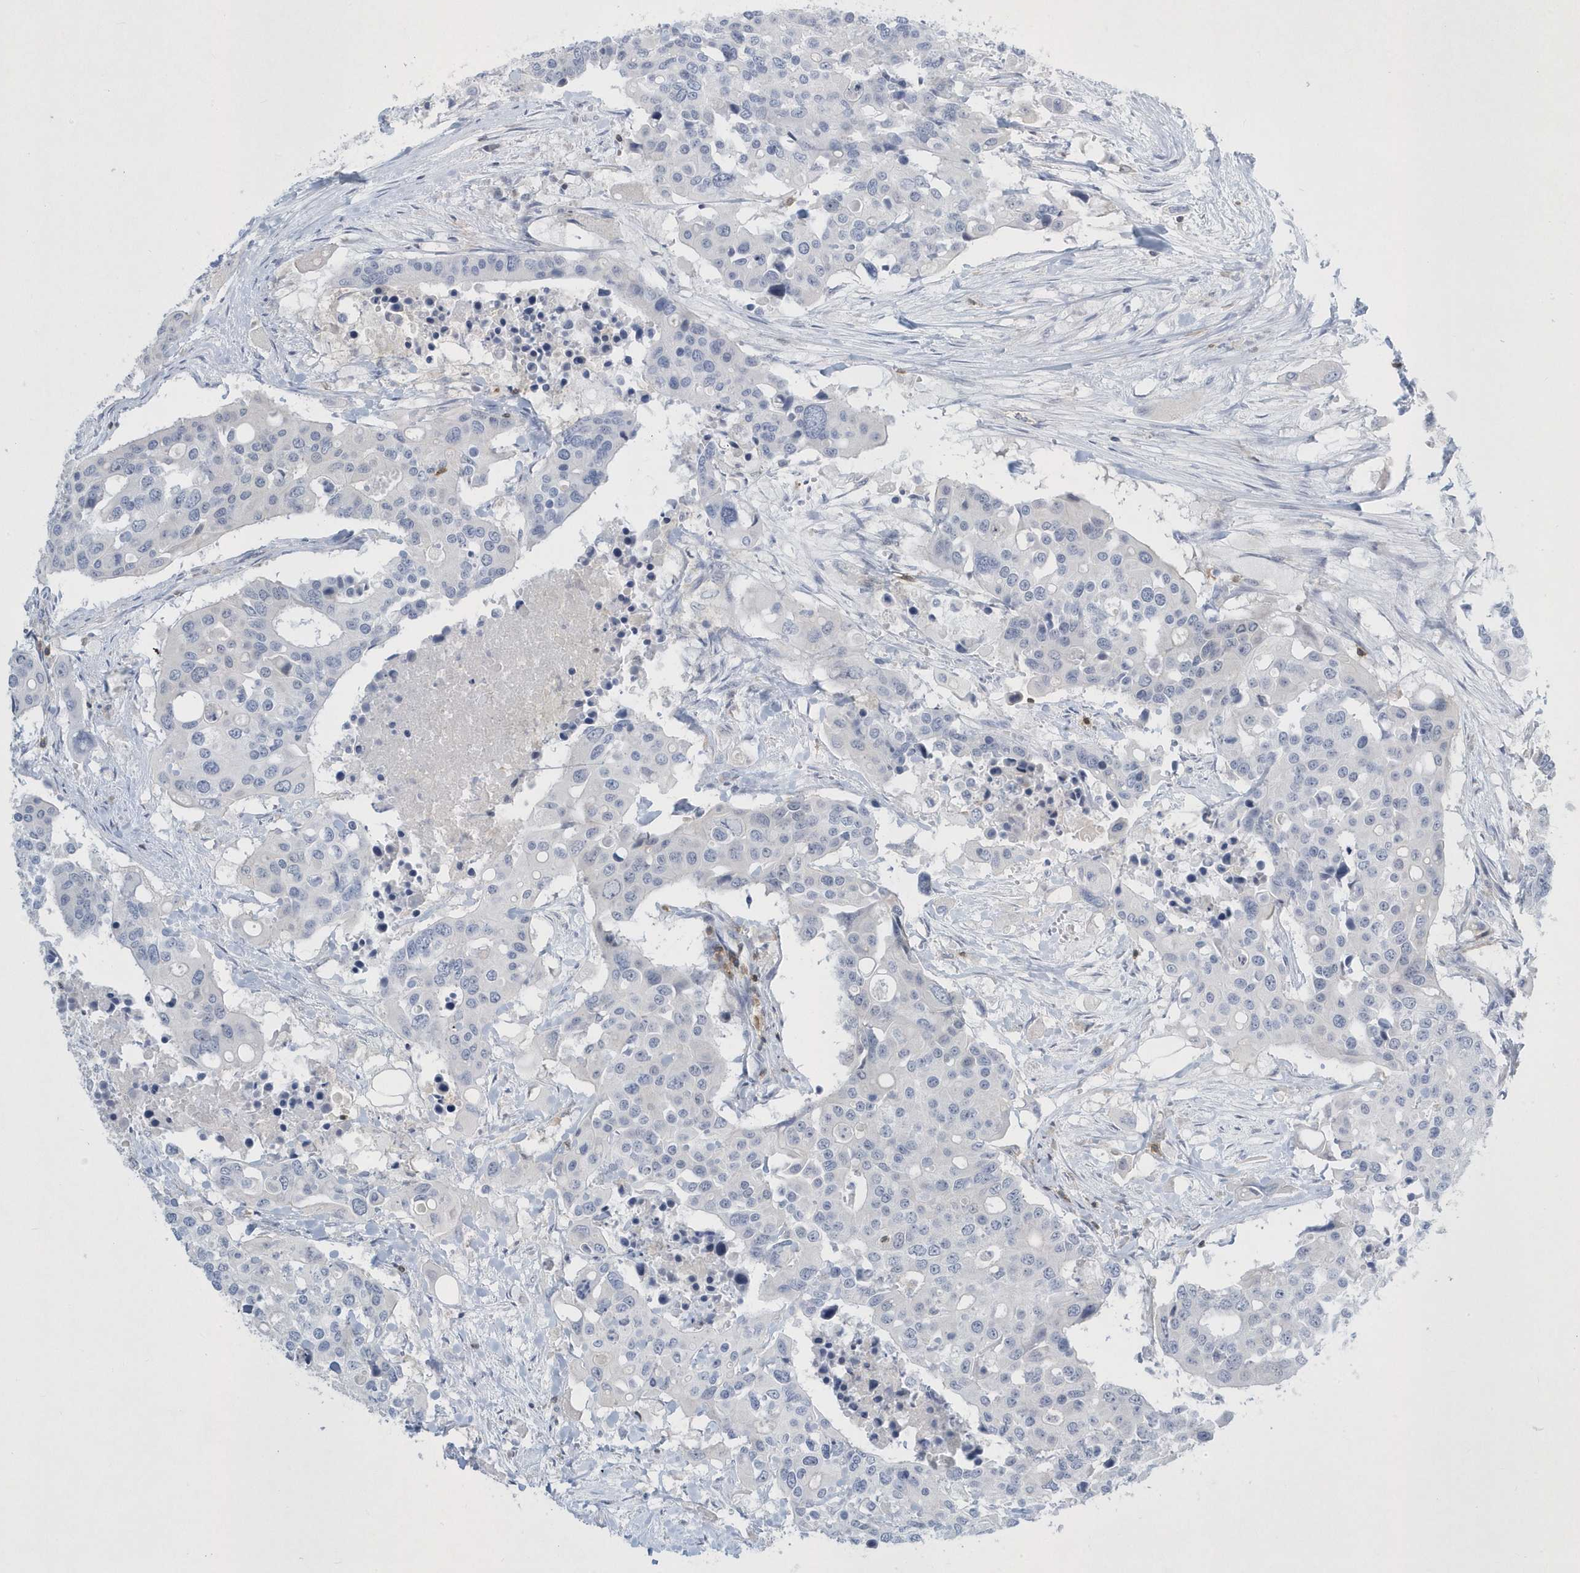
{"staining": {"intensity": "negative", "quantity": "none", "location": "none"}, "tissue": "colorectal cancer", "cell_type": "Tumor cells", "image_type": "cancer", "snomed": [{"axis": "morphology", "description": "Adenocarcinoma, NOS"}, {"axis": "topography", "description": "Colon"}], "caption": "Tumor cells are negative for brown protein staining in colorectal adenocarcinoma.", "gene": "PSD4", "patient": {"sex": "male", "age": 77}}